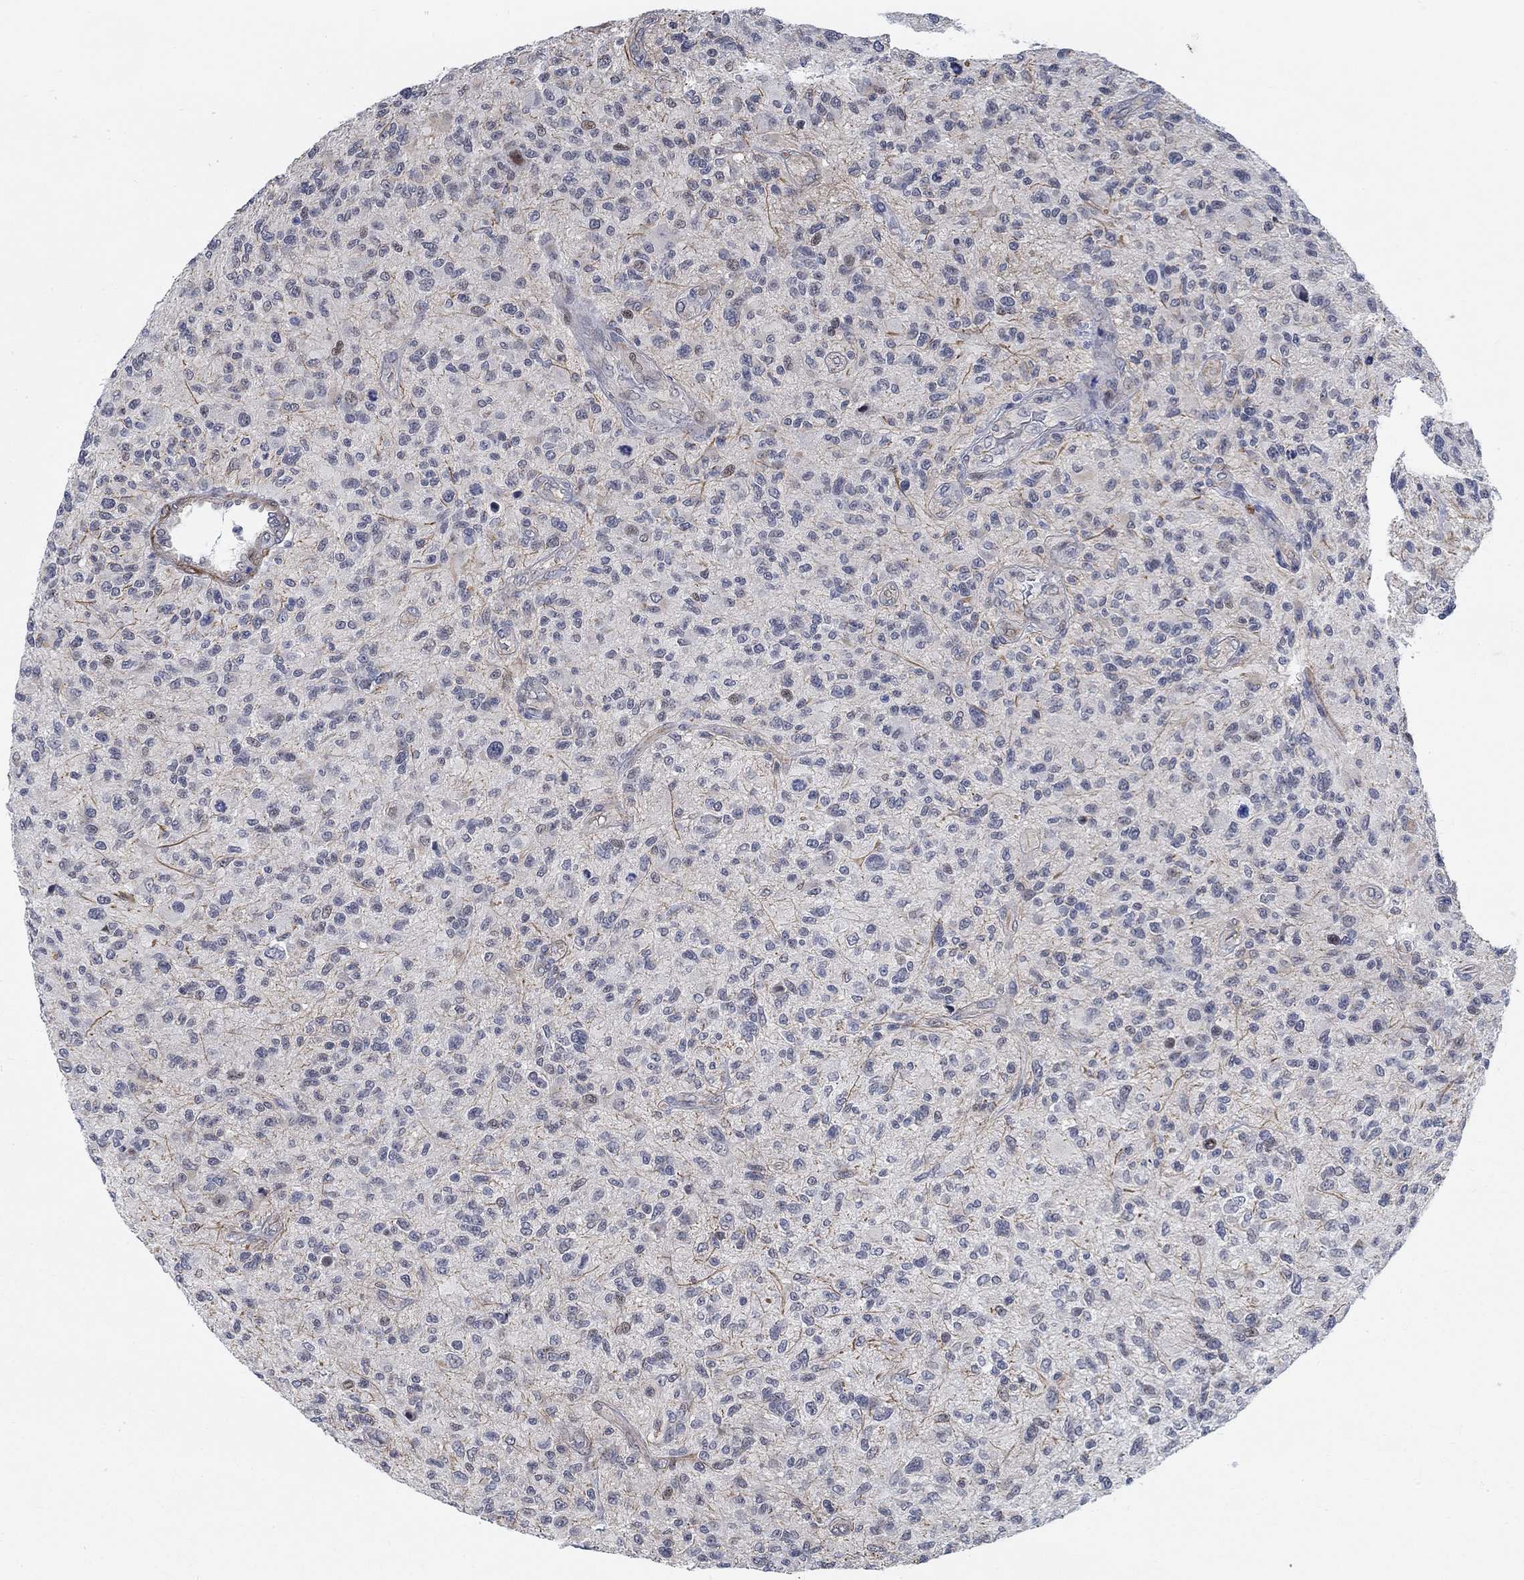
{"staining": {"intensity": "weak", "quantity": "<25%", "location": "nuclear"}, "tissue": "glioma", "cell_type": "Tumor cells", "image_type": "cancer", "snomed": [{"axis": "morphology", "description": "Glioma, malignant, High grade"}, {"axis": "topography", "description": "Brain"}], "caption": "Protein analysis of malignant glioma (high-grade) exhibits no significant expression in tumor cells. Nuclei are stained in blue.", "gene": "KCNH8", "patient": {"sex": "male", "age": 47}}